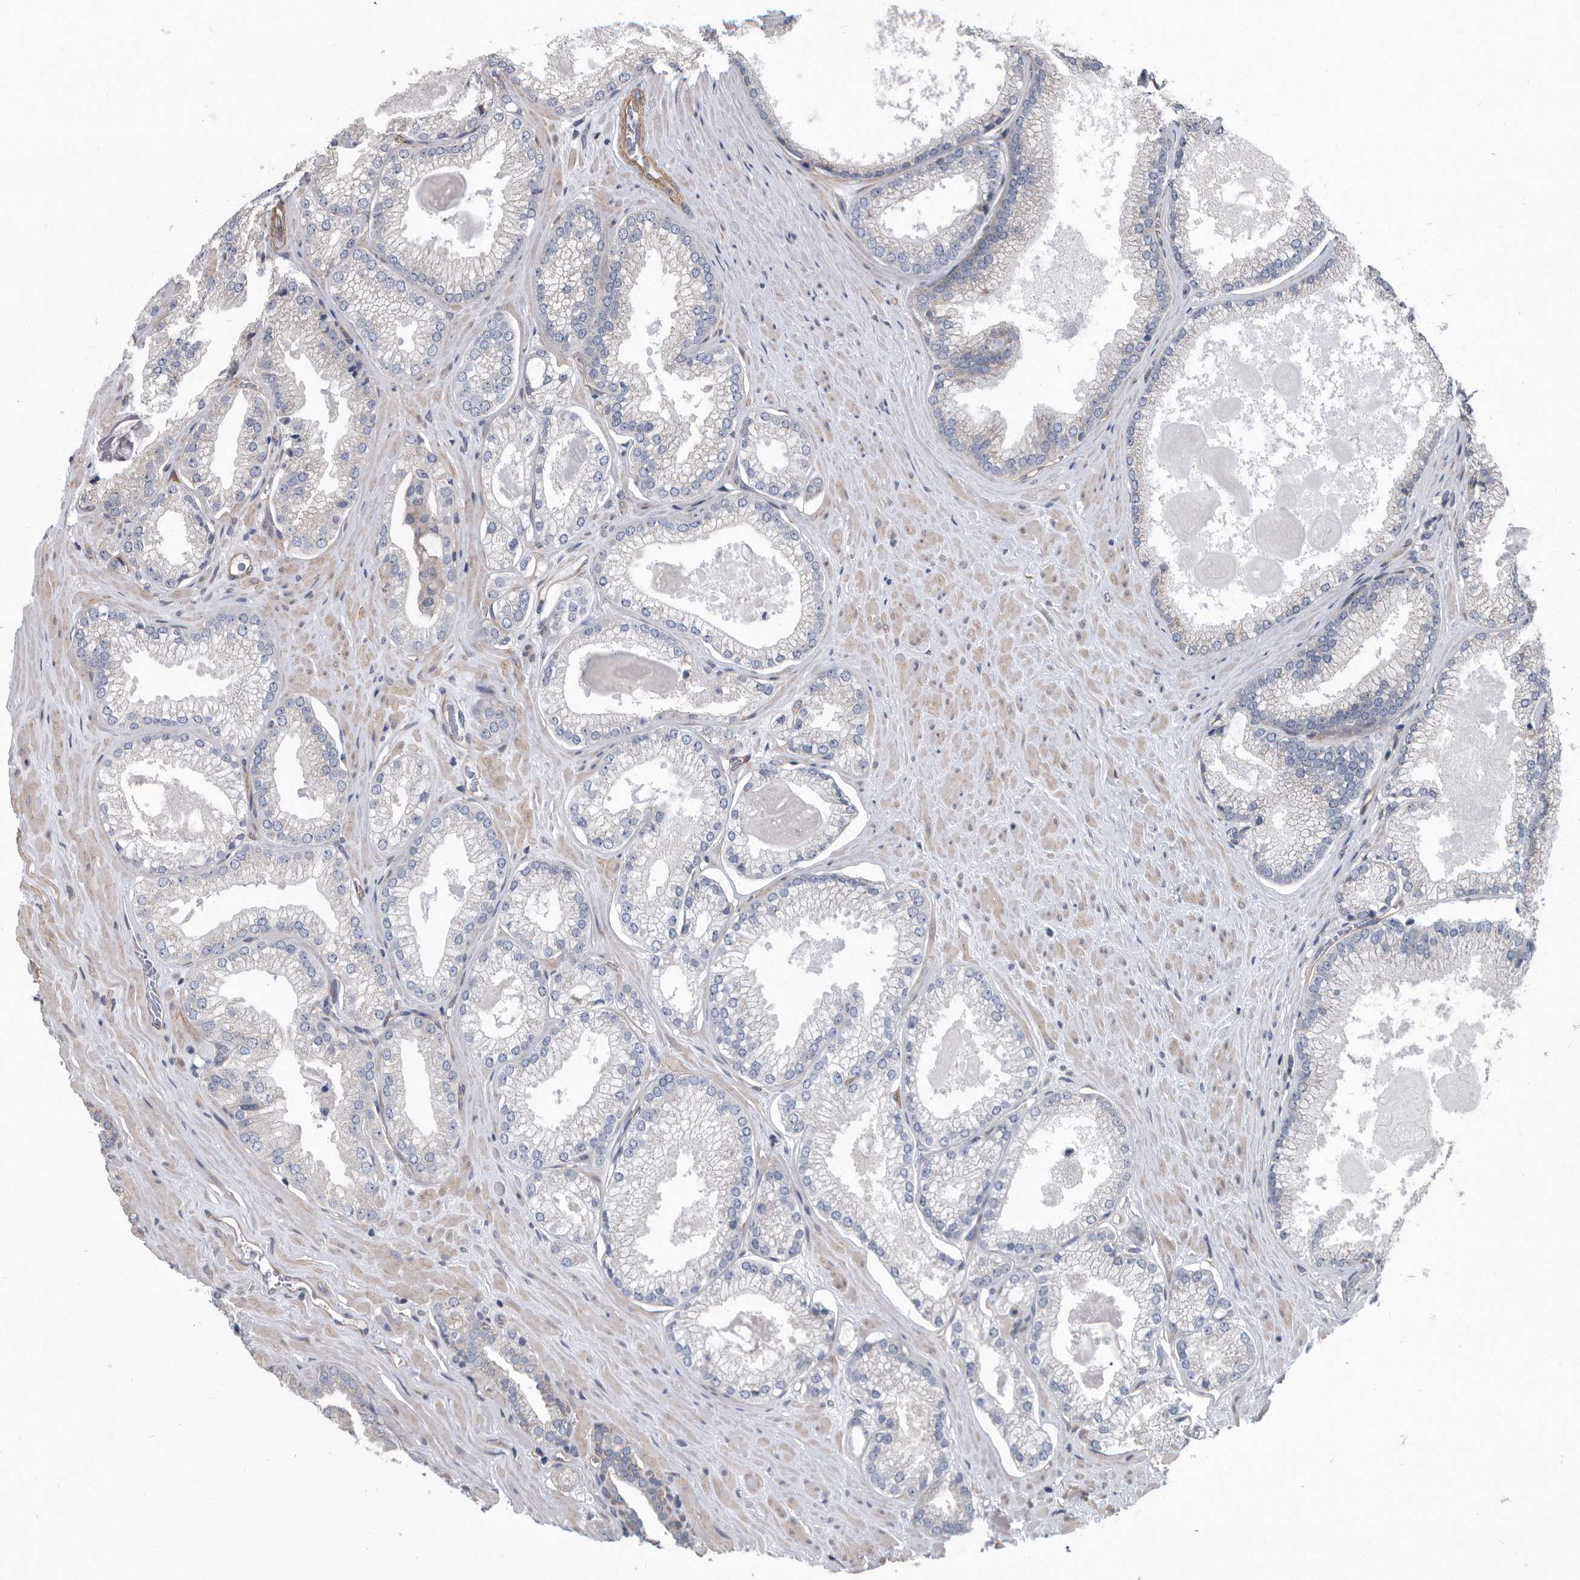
{"staining": {"intensity": "negative", "quantity": "none", "location": "none"}, "tissue": "prostate cancer", "cell_type": "Tumor cells", "image_type": "cancer", "snomed": [{"axis": "morphology", "description": "Adenocarcinoma, Low grade"}, {"axis": "topography", "description": "Prostate"}], "caption": "Immunohistochemistry of human prostate adenocarcinoma (low-grade) exhibits no staining in tumor cells.", "gene": "ARMCX1", "patient": {"sex": "male", "age": 62}}